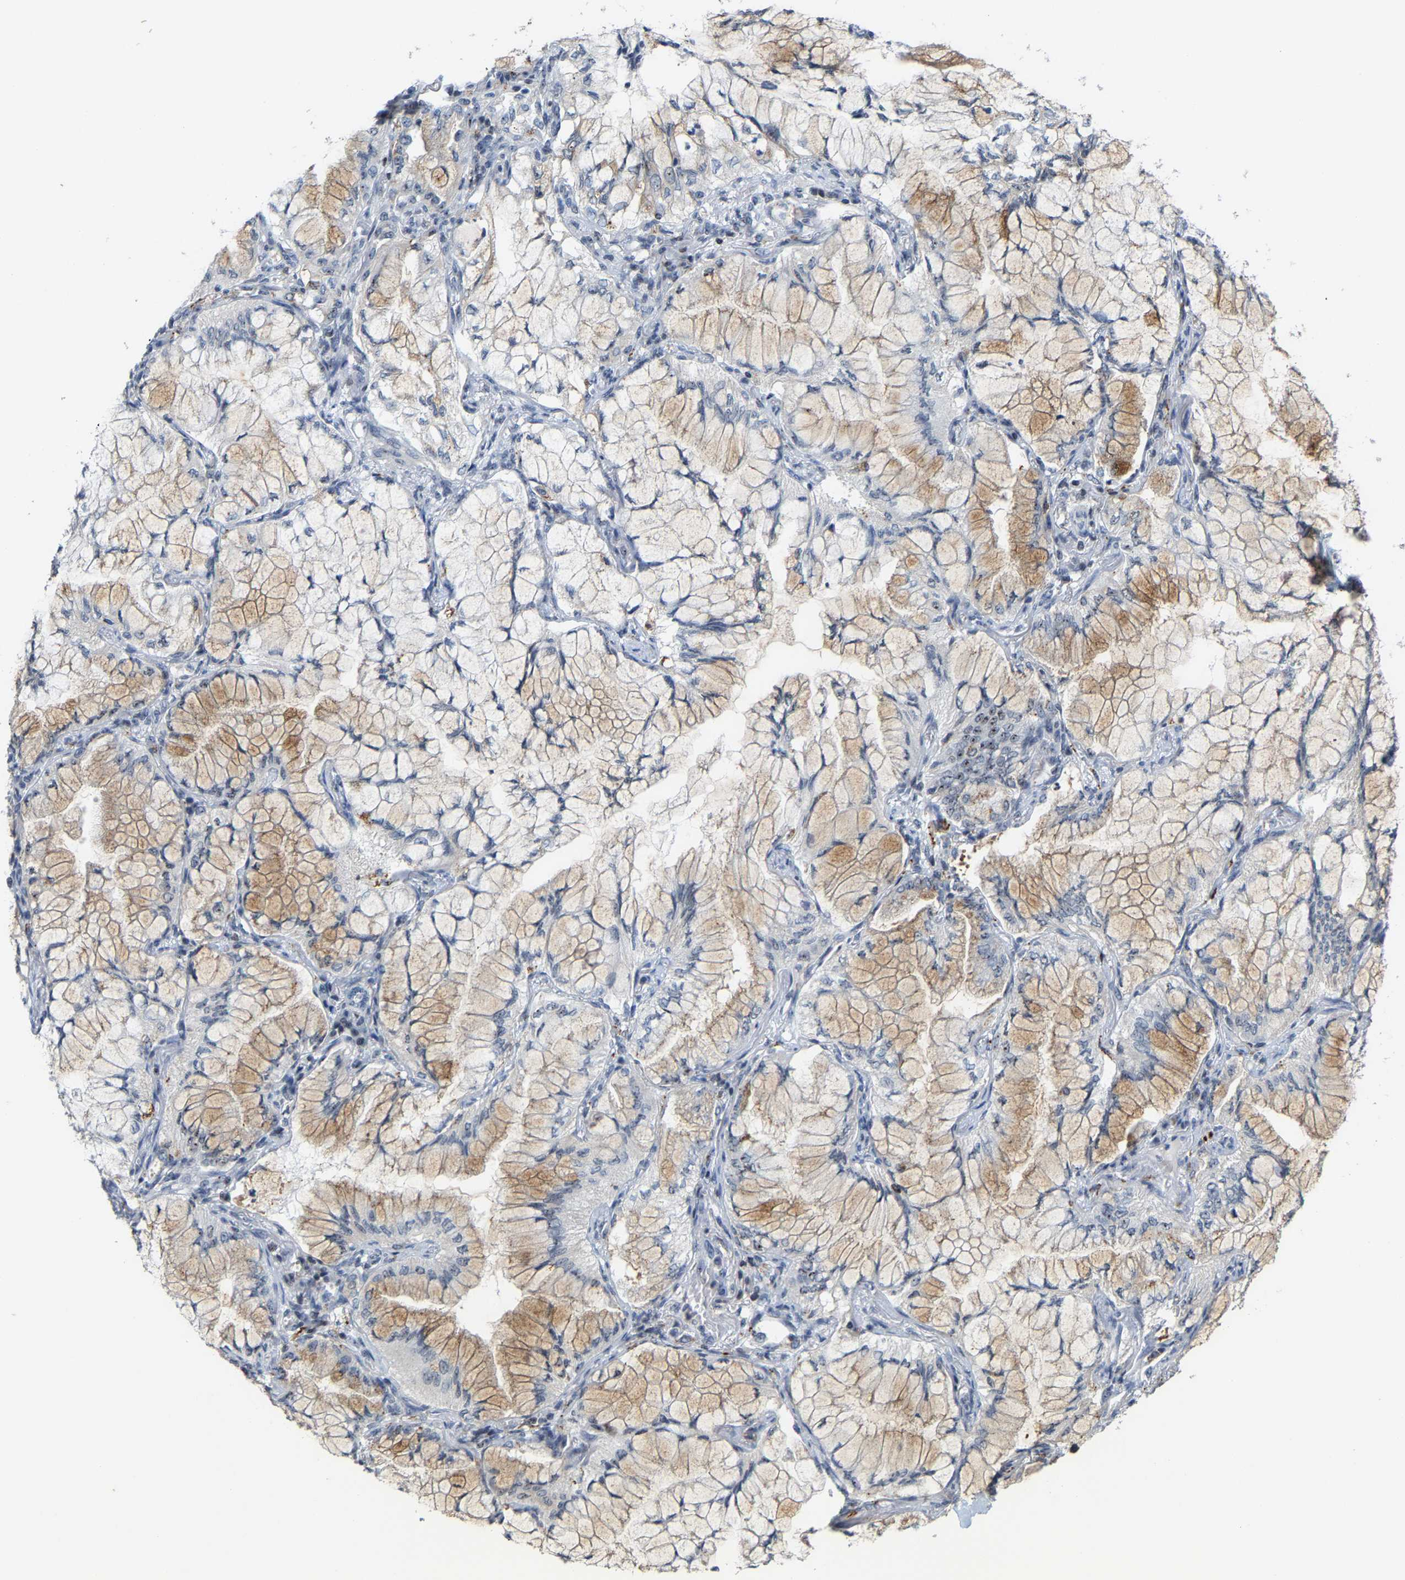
{"staining": {"intensity": "moderate", "quantity": "25%-75%", "location": "cytoplasmic/membranous"}, "tissue": "lung cancer", "cell_type": "Tumor cells", "image_type": "cancer", "snomed": [{"axis": "morphology", "description": "Adenocarcinoma, NOS"}, {"axis": "topography", "description": "Lung"}], "caption": "Immunohistochemistry micrograph of human lung adenocarcinoma stained for a protein (brown), which displays medium levels of moderate cytoplasmic/membranous expression in about 25%-75% of tumor cells.", "gene": "NOP58", "patient": {"sex": "female", "age": 70}}